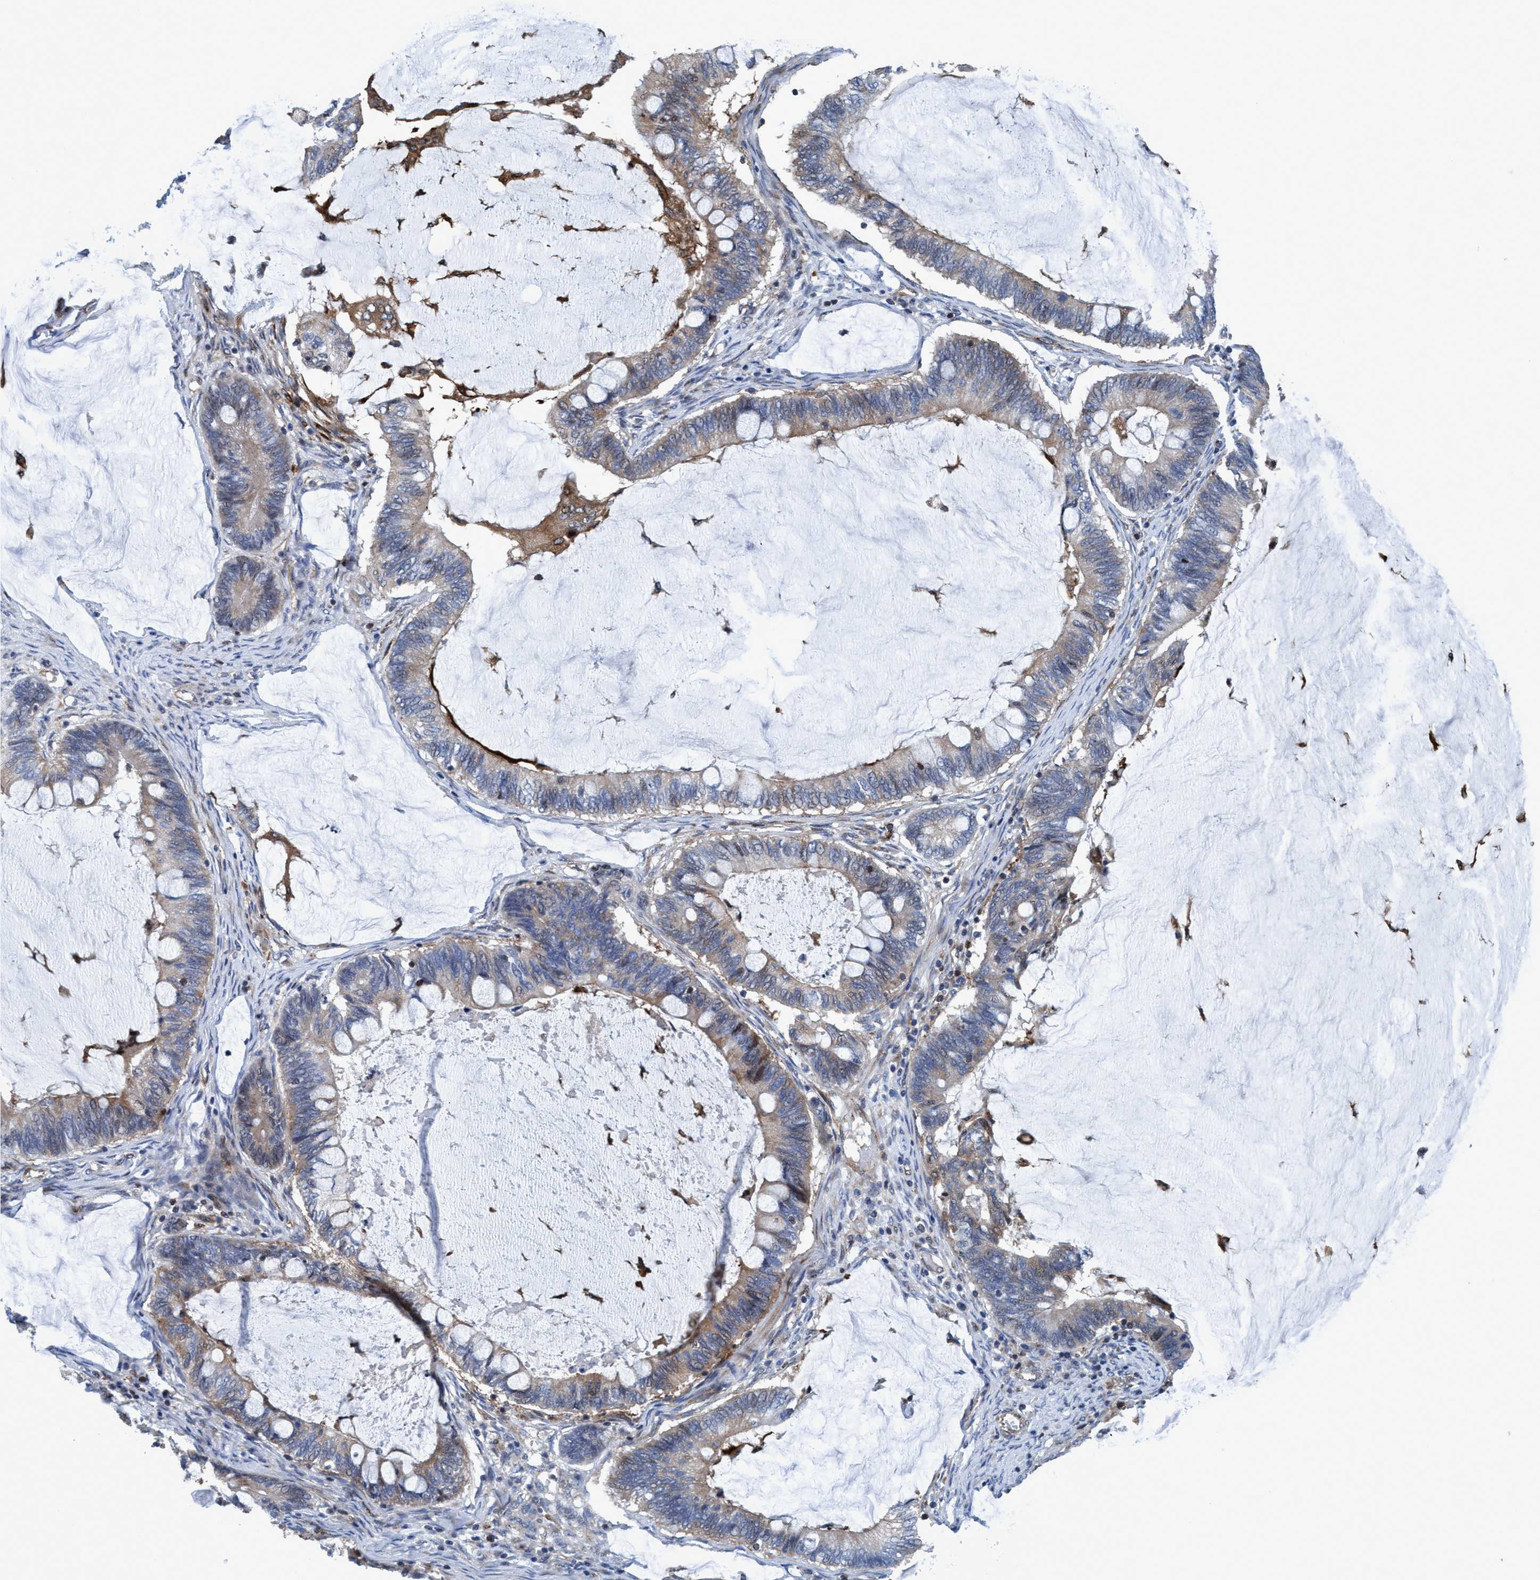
{"staining": {"intensity": "moderate", "quantity": "25%-75%", "location": "cytoplasmic/membranous"}, "tissue": "ovarian cancer", "cell_type": "Tumor cells", "image_type": "cancer", "snomed": [{"axis": "morphology", "description": "Cystadenocarcinoma, mucinous, NOS"}, {"axis": "topography", "description": "Ovary"}], "caption": "Ovarian mucinous cystadenocarcinoma stained for a protein (brown) reveals moderate cytoplasmic/membranous positive expression in about 25%-75% of tumor cells.", "gene": "NMT1", "patient": {"sex": "female", "age": 61}}